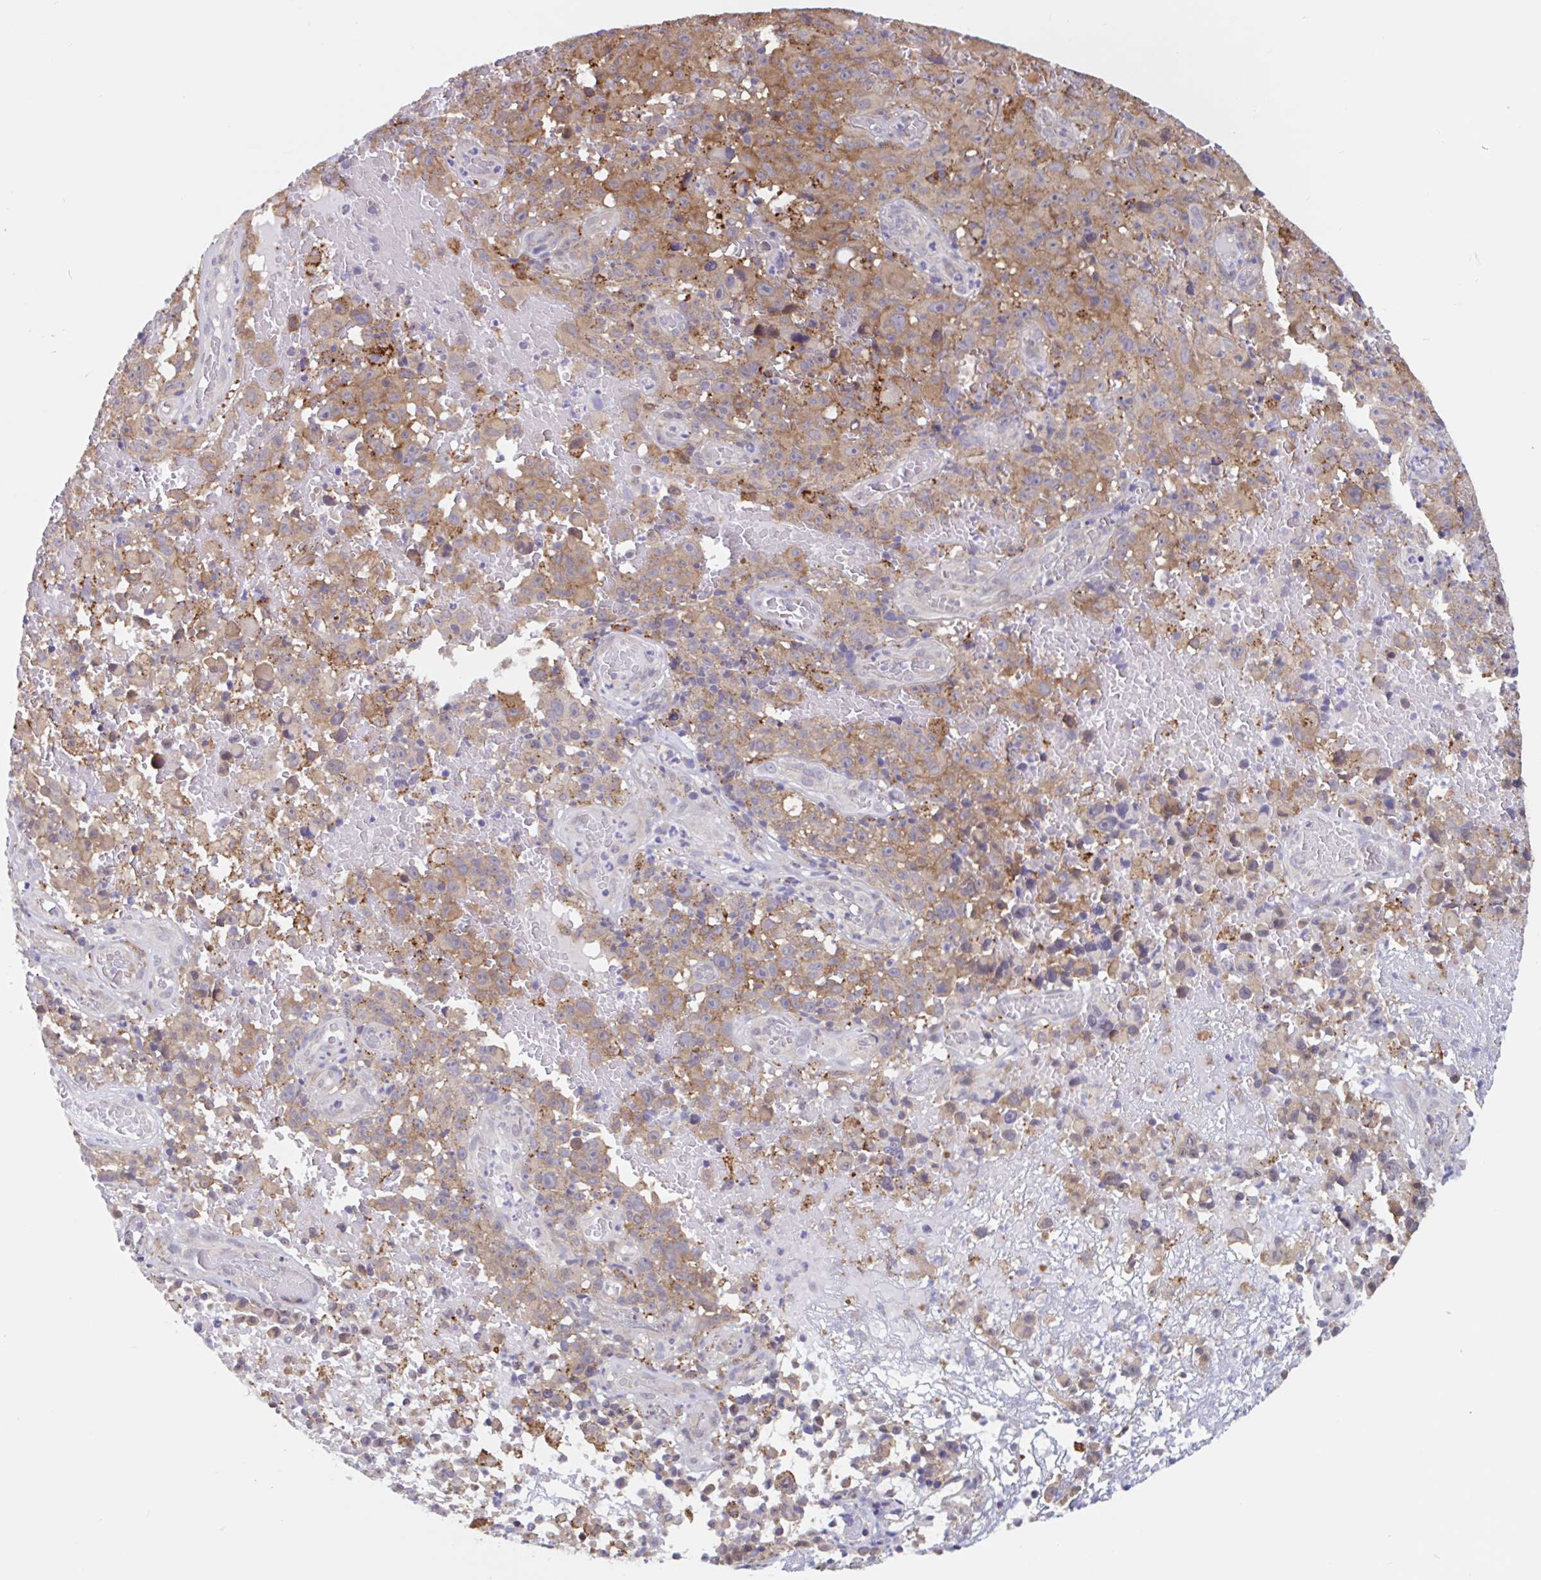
{"staining": {"intensity": "strong", "quantity": ">75%", "location": "cytoplasmic/membranous"}, "tissue": "melanoma", "cell_type": "Tumor cells", "image_type": "cancer", "snomed": [{"axis": "morphology", "description": "Malignant melanoma, NOS"}, {"axis": "topography", "description": "Skin"}], "caption": "Melanoma tissue exhibits strong cytoplasmic/membranous expression in about >75% of tumor cells", "gene": "SNX8", "patient": {"sex": "female", "age": 82}}